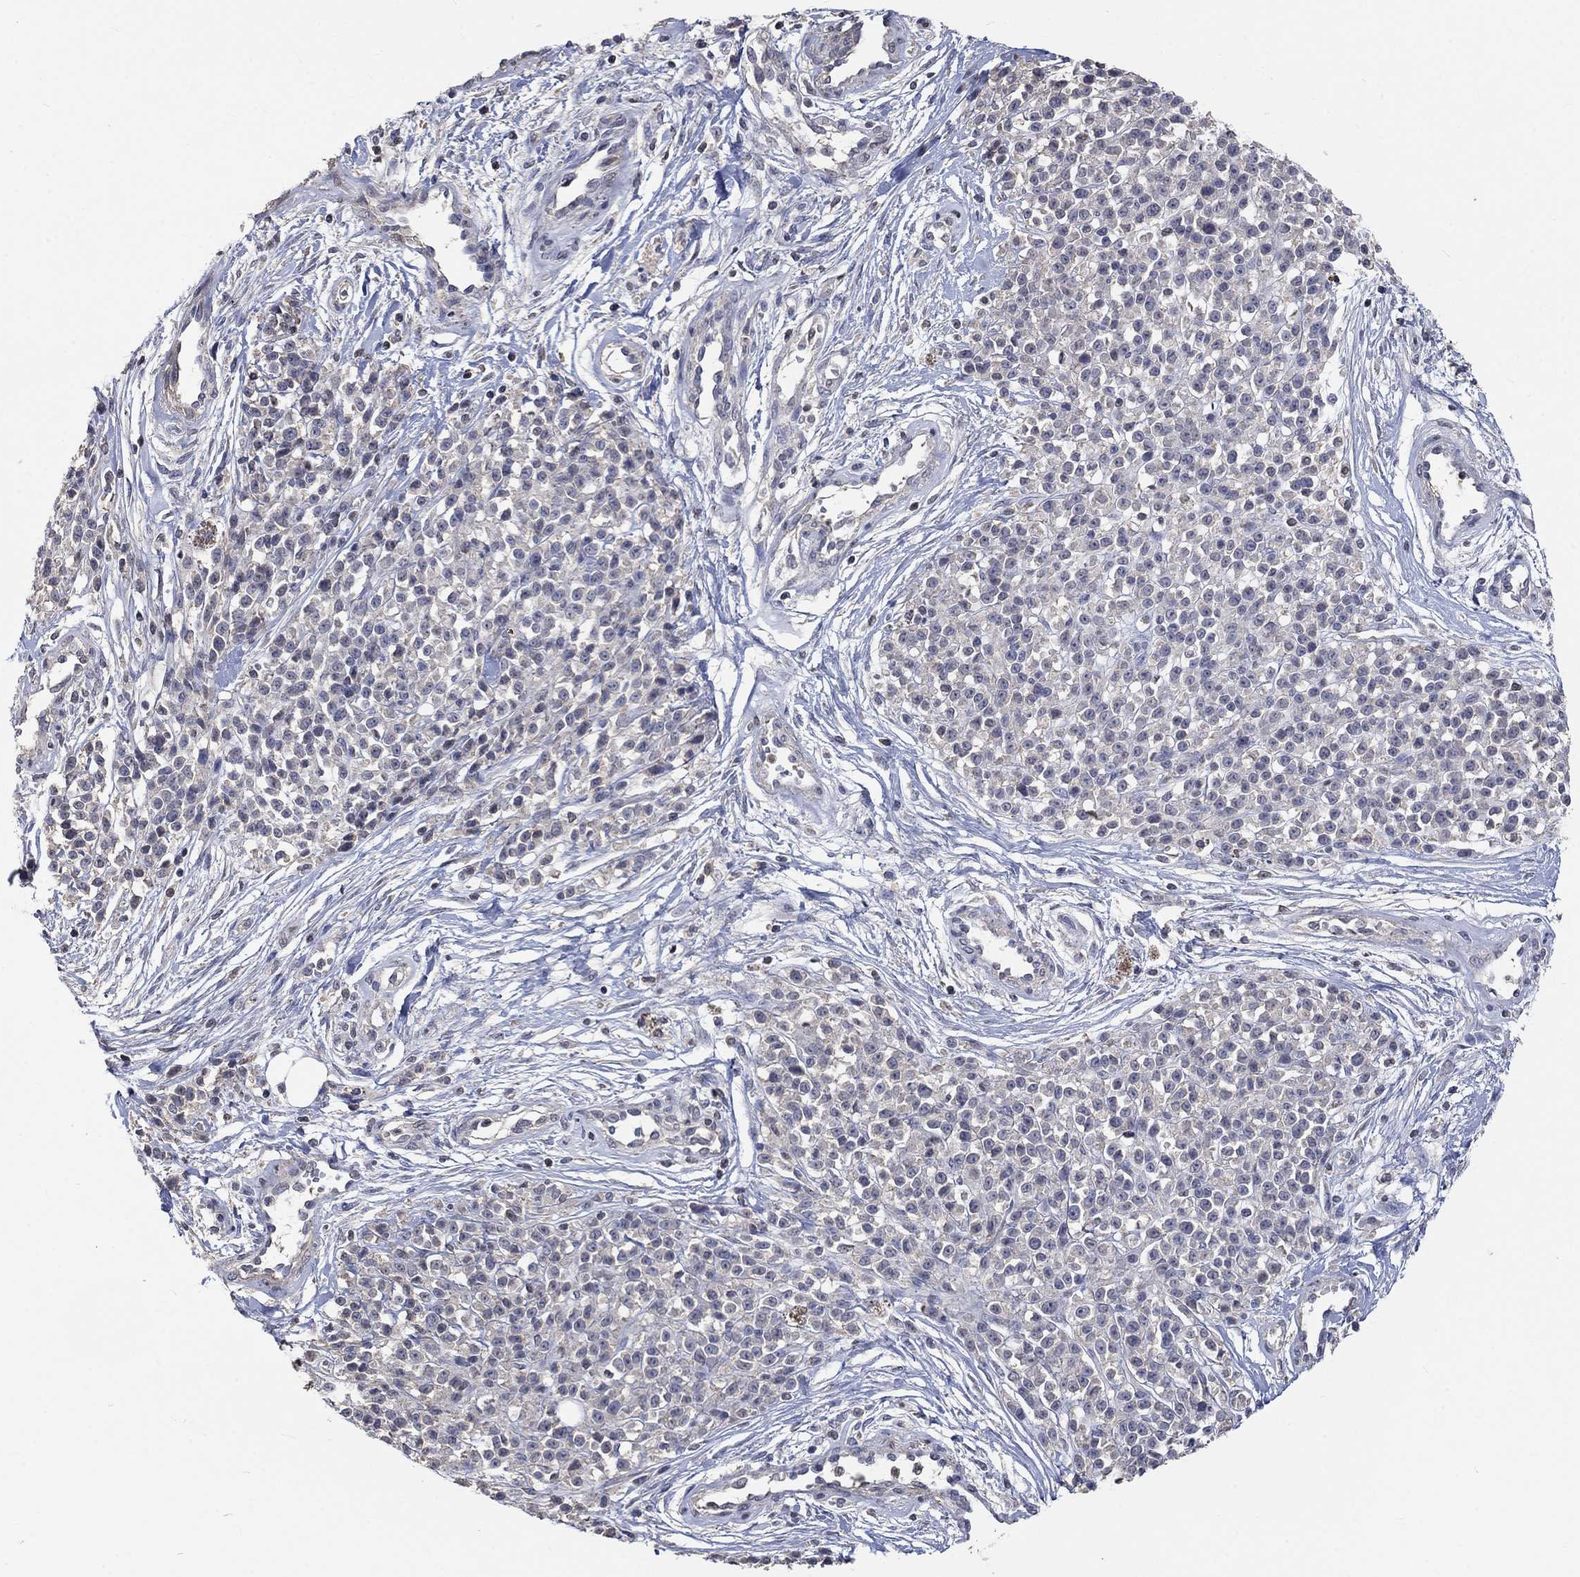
{"staining": {"intensity": "negative", "quantity": "none", "location": "none"}, "tissue": "melanoma", "cell_type": "Tumor cells", "image_type": "cancer", "snomed": [{"axis": "morphology", "description": "Malignant melanoma, NOS"}, {"axis": "topography", "description": "Skin"}, {"axis": "topography", "description": "Skin of trunk"}], "caption": "Malignant melanoma was stained to show a protein in brown. There is no significant staining in tumor cells. (DAB IHC, high magnification).", "gene": "ZBTB18", "patient": {"sex": "male", "age": 74}}